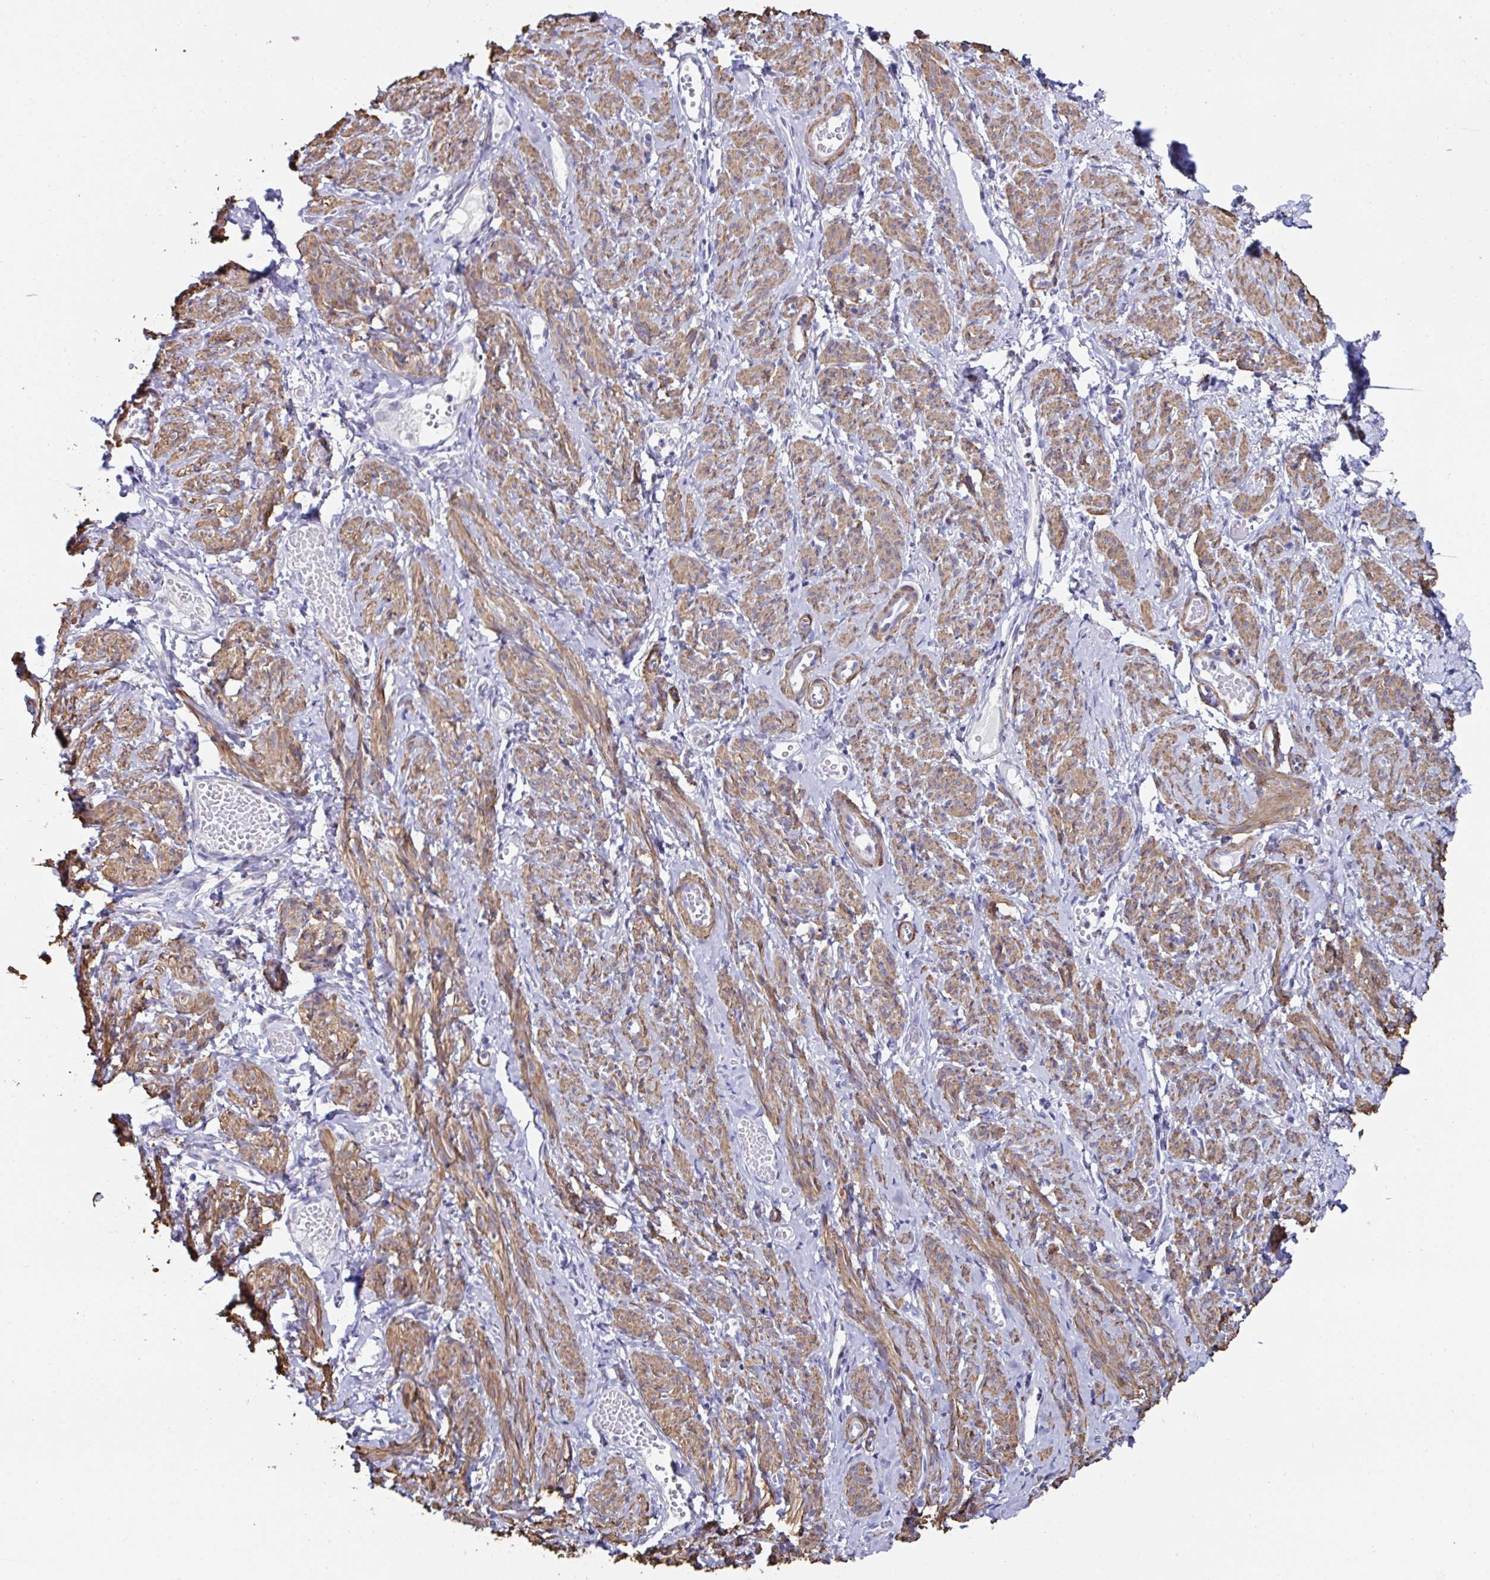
{"staining": {"intensity": "moderate", "quantity": ">75%", "location": "cytoplasmic/membranous"}, "tissue": "smooth muscle", "cell_type": "Smooth muscle cells", "image_type": "normal", "snomed": [{"axis": "morphology", "description": "Normal tissue, NOS"}, {"axis": "topography", "description": "Smooth muscle"}], "caption": "The image reveals staining of benign smooth muscle, revealing moderate cytoplasmic/membranous protein staining (brown color) within smooth muscle cells.", "gene": "FBXL13", "patient": {"sex": "female", "age": 65}}